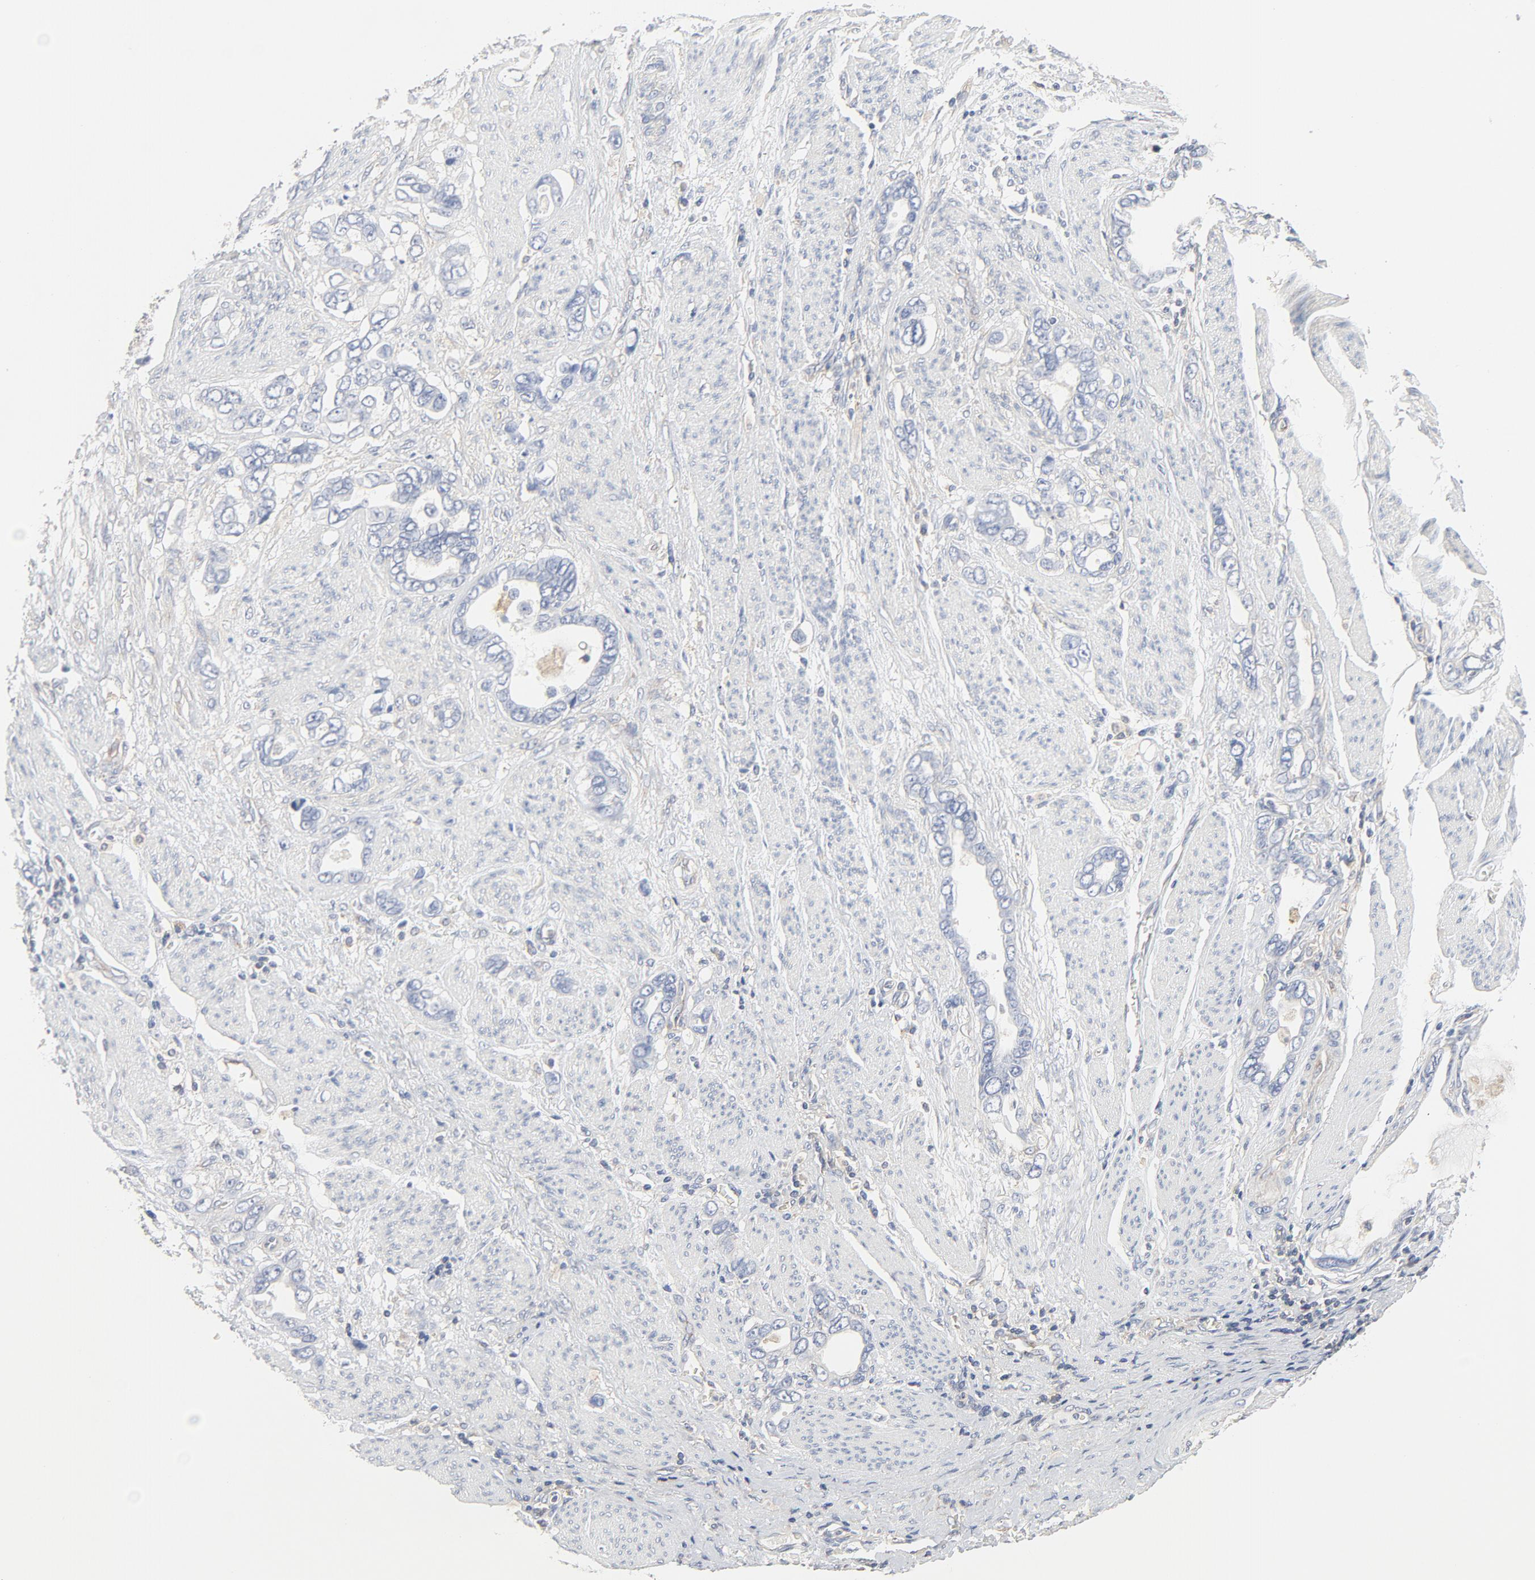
{"staining": {"intensity": "negative", "quantity": "none", "location": "none"}, "tissue": "stomach cancer", "cell_type": "Tumor cells", "image_type": "cancer", "snomed": [{"axis": "morphology", "description": "Adenocarcinoma, NOS"}, {"axis": "topography", "description": "Stomach"}], "caption": "Immunohistochemical staining of human stomach cancer displays no significant positivity in tumor cells.", "gene": "RABEP1", "patient": {"sex": "male", "age": 78}}